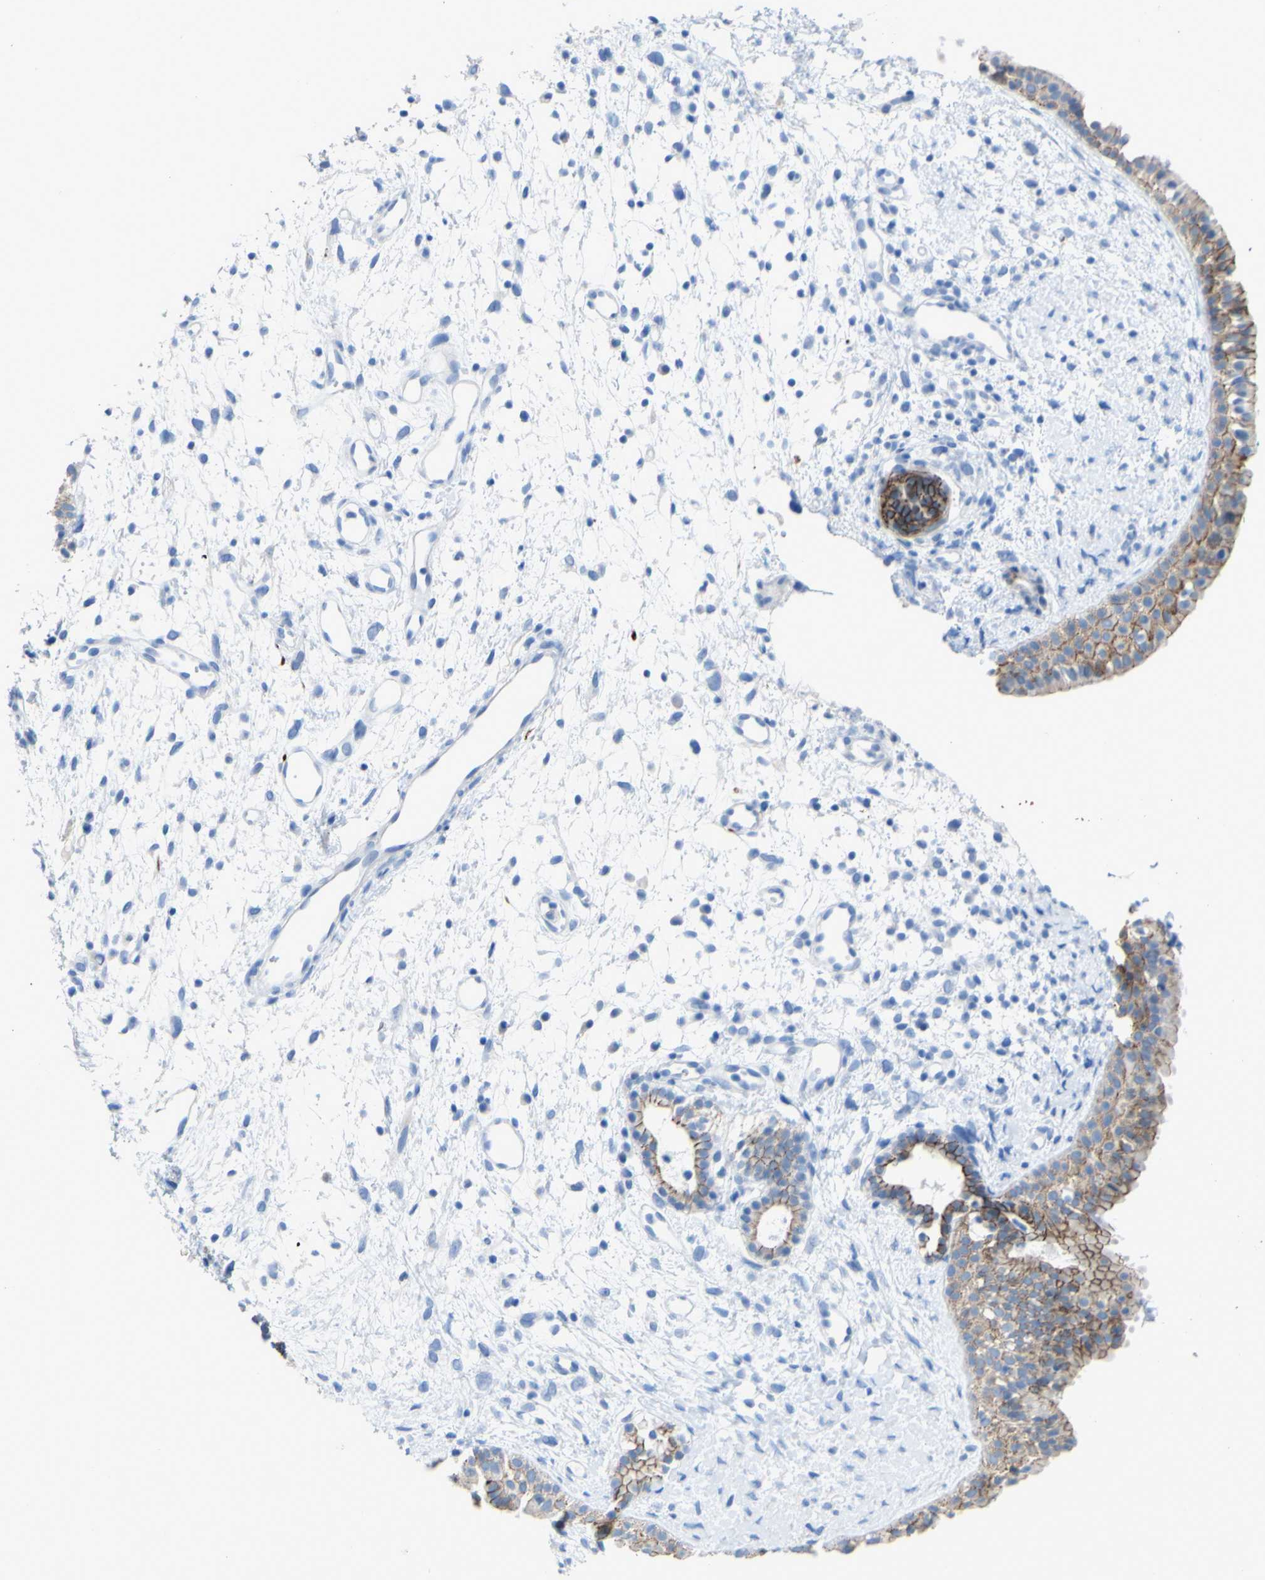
{"staining": {"intensity": "moderate", "quantity": ">75%", "location": "cytoplasmic/membranous"}, "tissue": "nasopharynx", "cell_type": "Respiratory epithelial cells", "image_type": "normal", "snomed": [{"axis": "morphology", "description": "Normal tissue, NOS"}, {"axis": "topography", "description": "Nasopharynx"}], "caption": "IHC (DAB) staining of normal human nasopharynx exhibits moderate cytoplasmic/membranous protein expression in approximately >75% of respiratory epithelial cells.", "gene": "DSC2", "patient": {"sex": "male", "age": 22}}